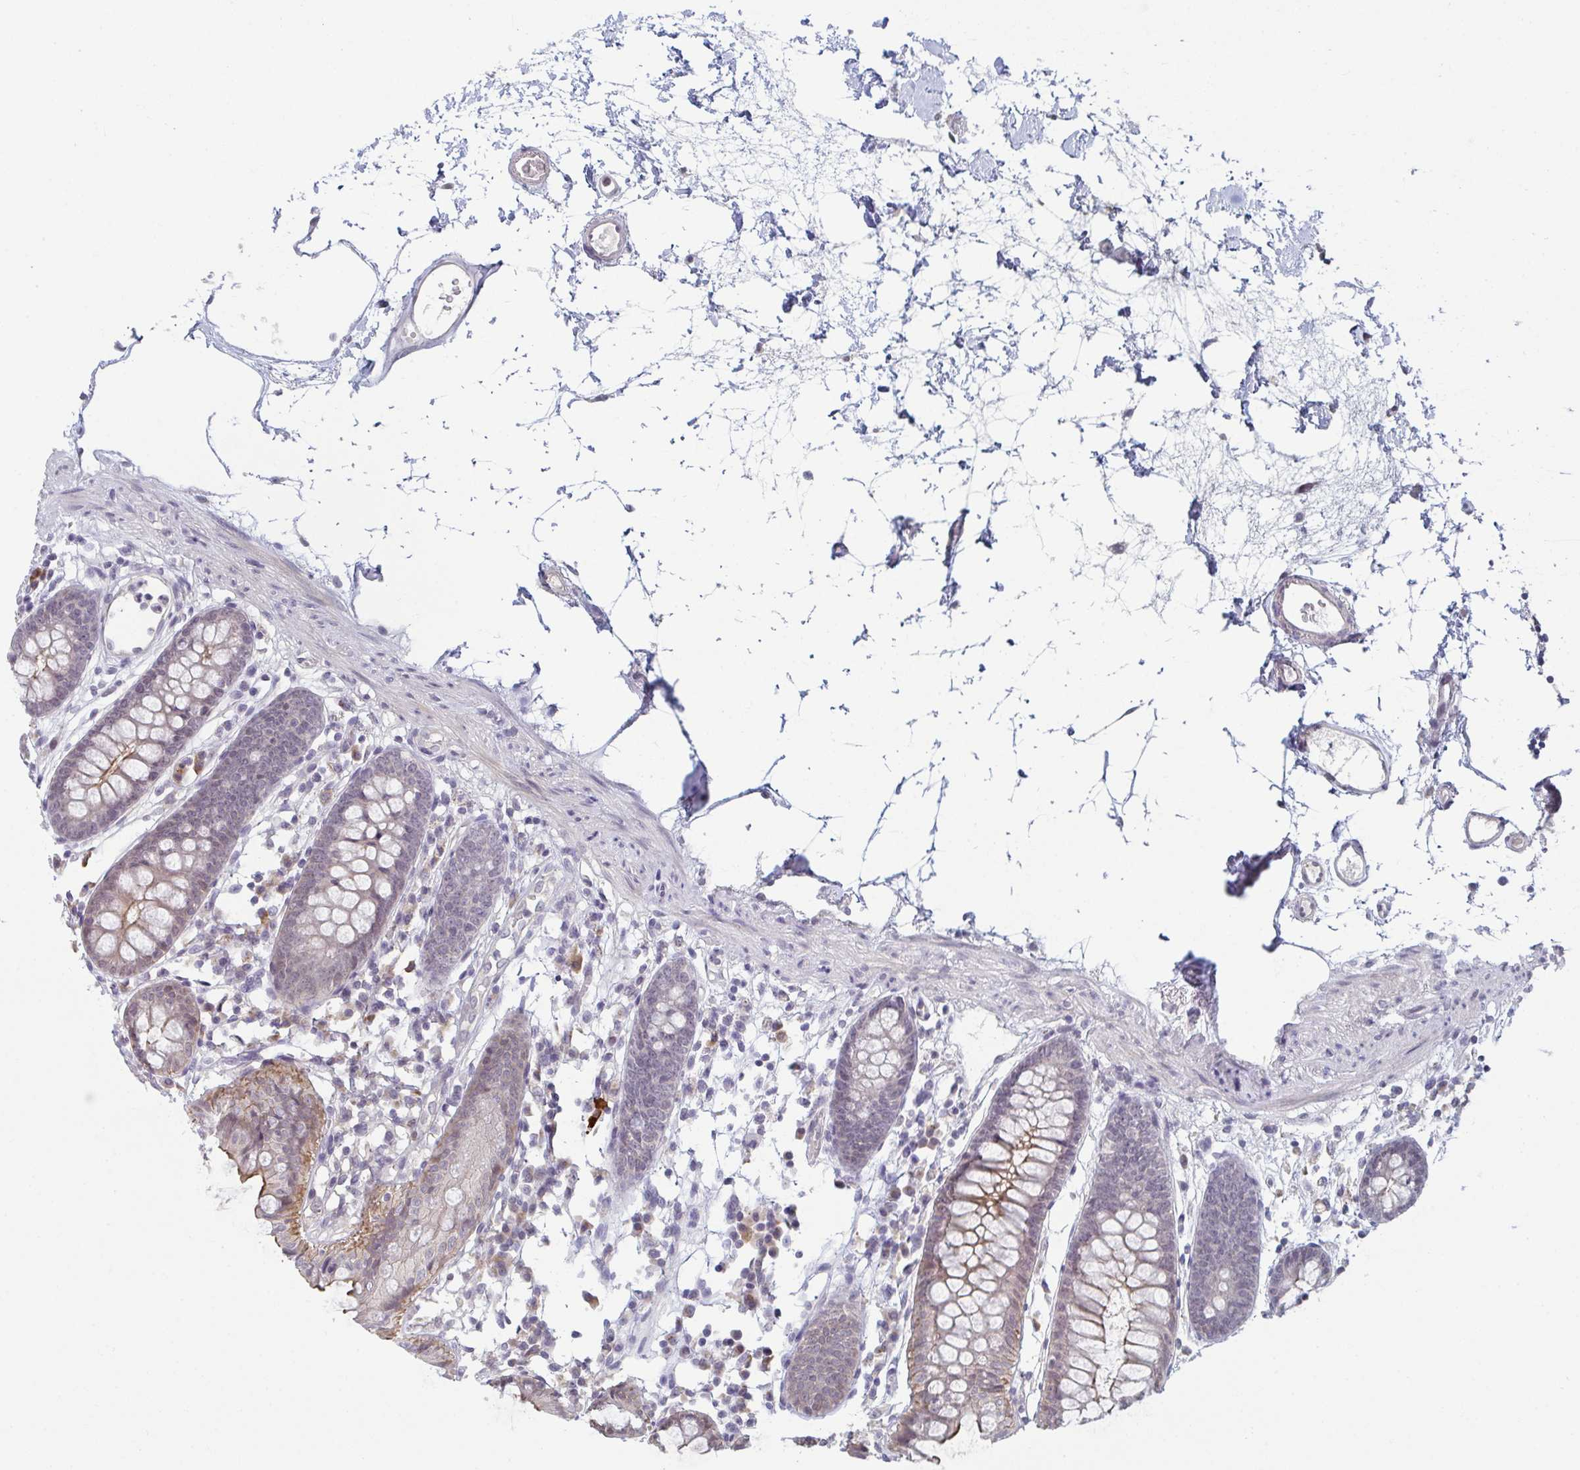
{"staining": {"intensity": "negative", "quantity": "none", "location": "none"}, "tissue": "colon", "cell_type": "Endothelial cells", "image_type": "normal", "snomed": [{"axis": "morphology", "description": "Normal tissue, NOS"}, {"axis": "topography", "description": "Colon"}], "caption": "Protein analysis of benign colon exhibits no significant positivity in endothelial cells.", "gene": "ZNF214", "patient": {"sex": "female", "age": 84}}